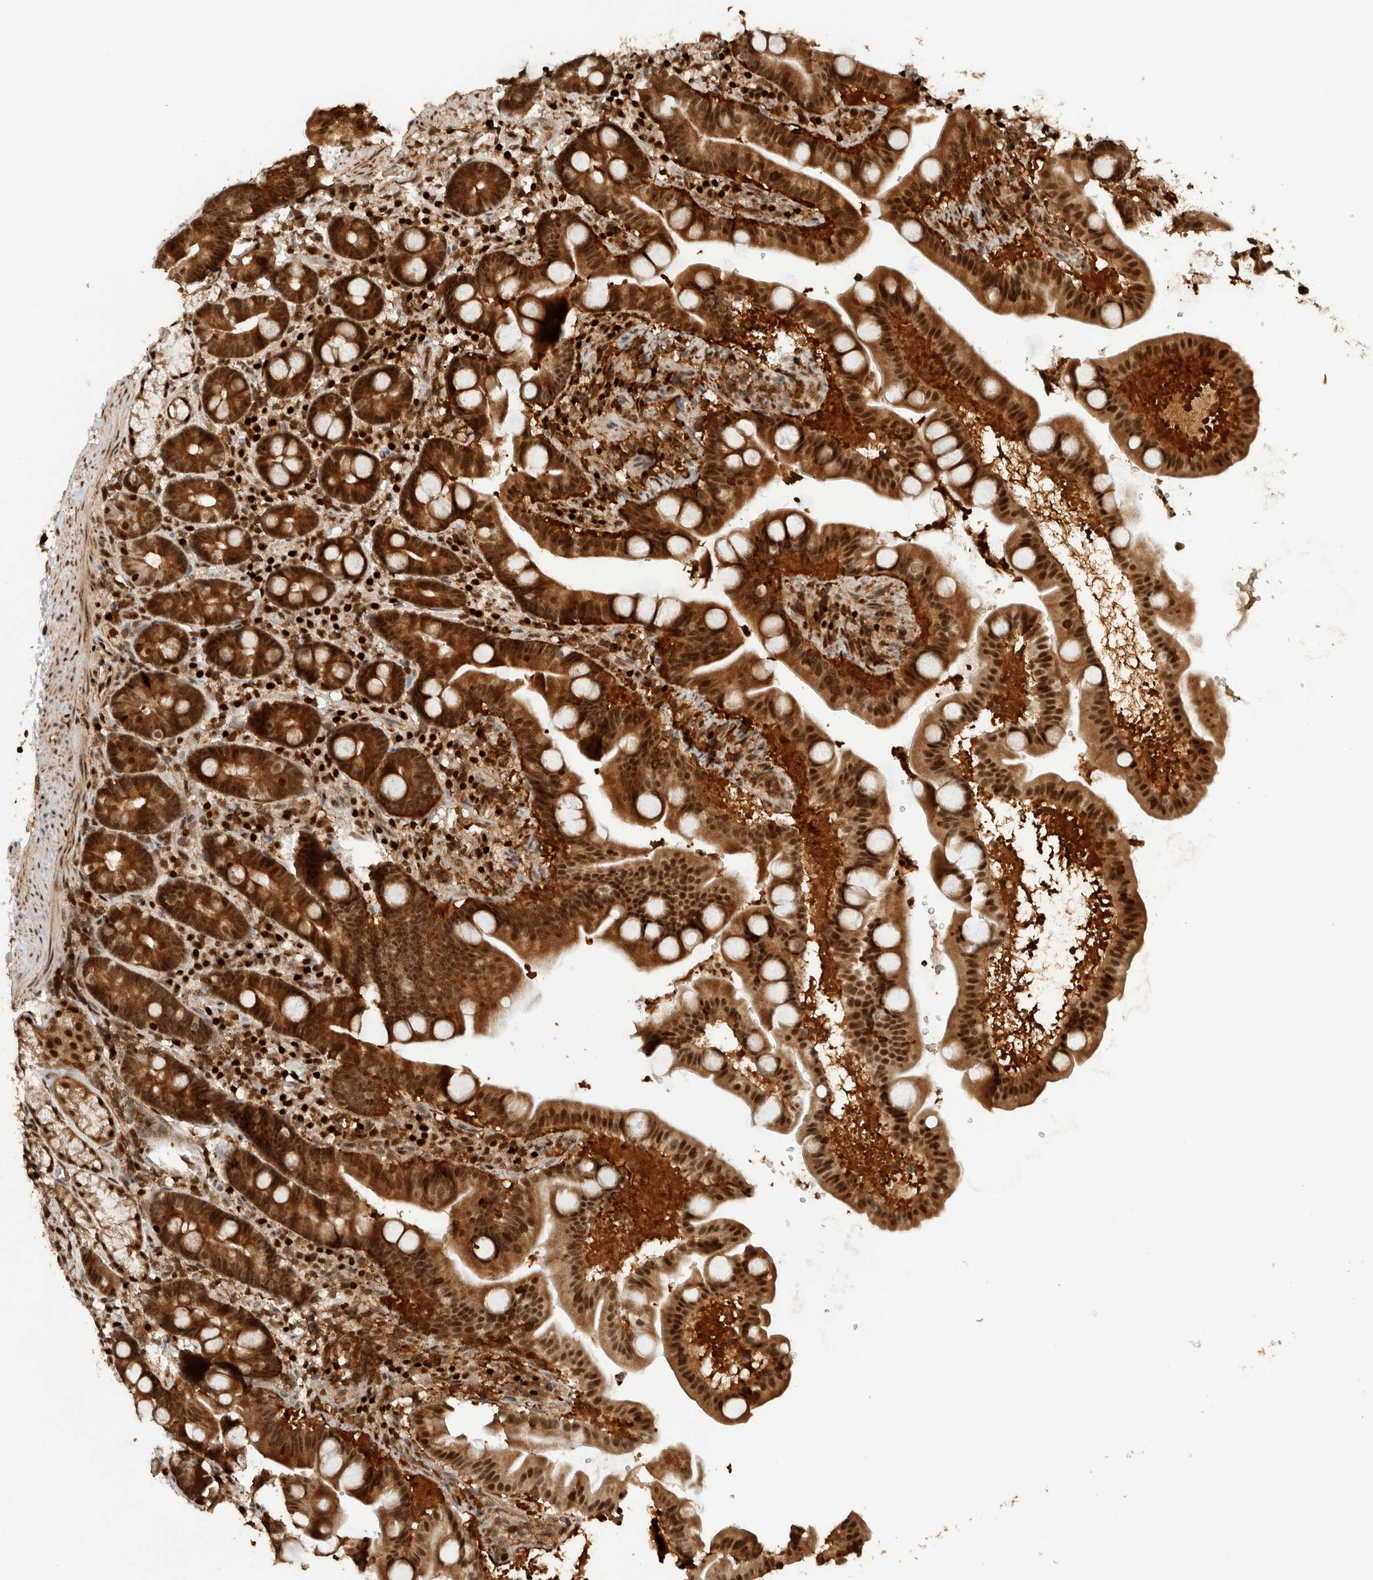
{"staining": {"intensity": "strong", "quantity": ">75%", "location": "cytoplasmic/membranous,nuclear"}, "tissue": "duodenum", "cell_type": "Glandular cells", "image_type": "normal", "snomed": [{"axis": "morphology", "description": "Normal tissue, NOS"}, {"axis": "topography", "description": "Duodenum"}], "caption": "Immunohistochemical staining of unremarkable duodenum demonstrates high levels of strong cytoplasmic/membranous,nuclear positivity in approximately >75% of glandular cells.", "gene": "SNRNP40", "patient": {"sex": "male", "age": 54}}